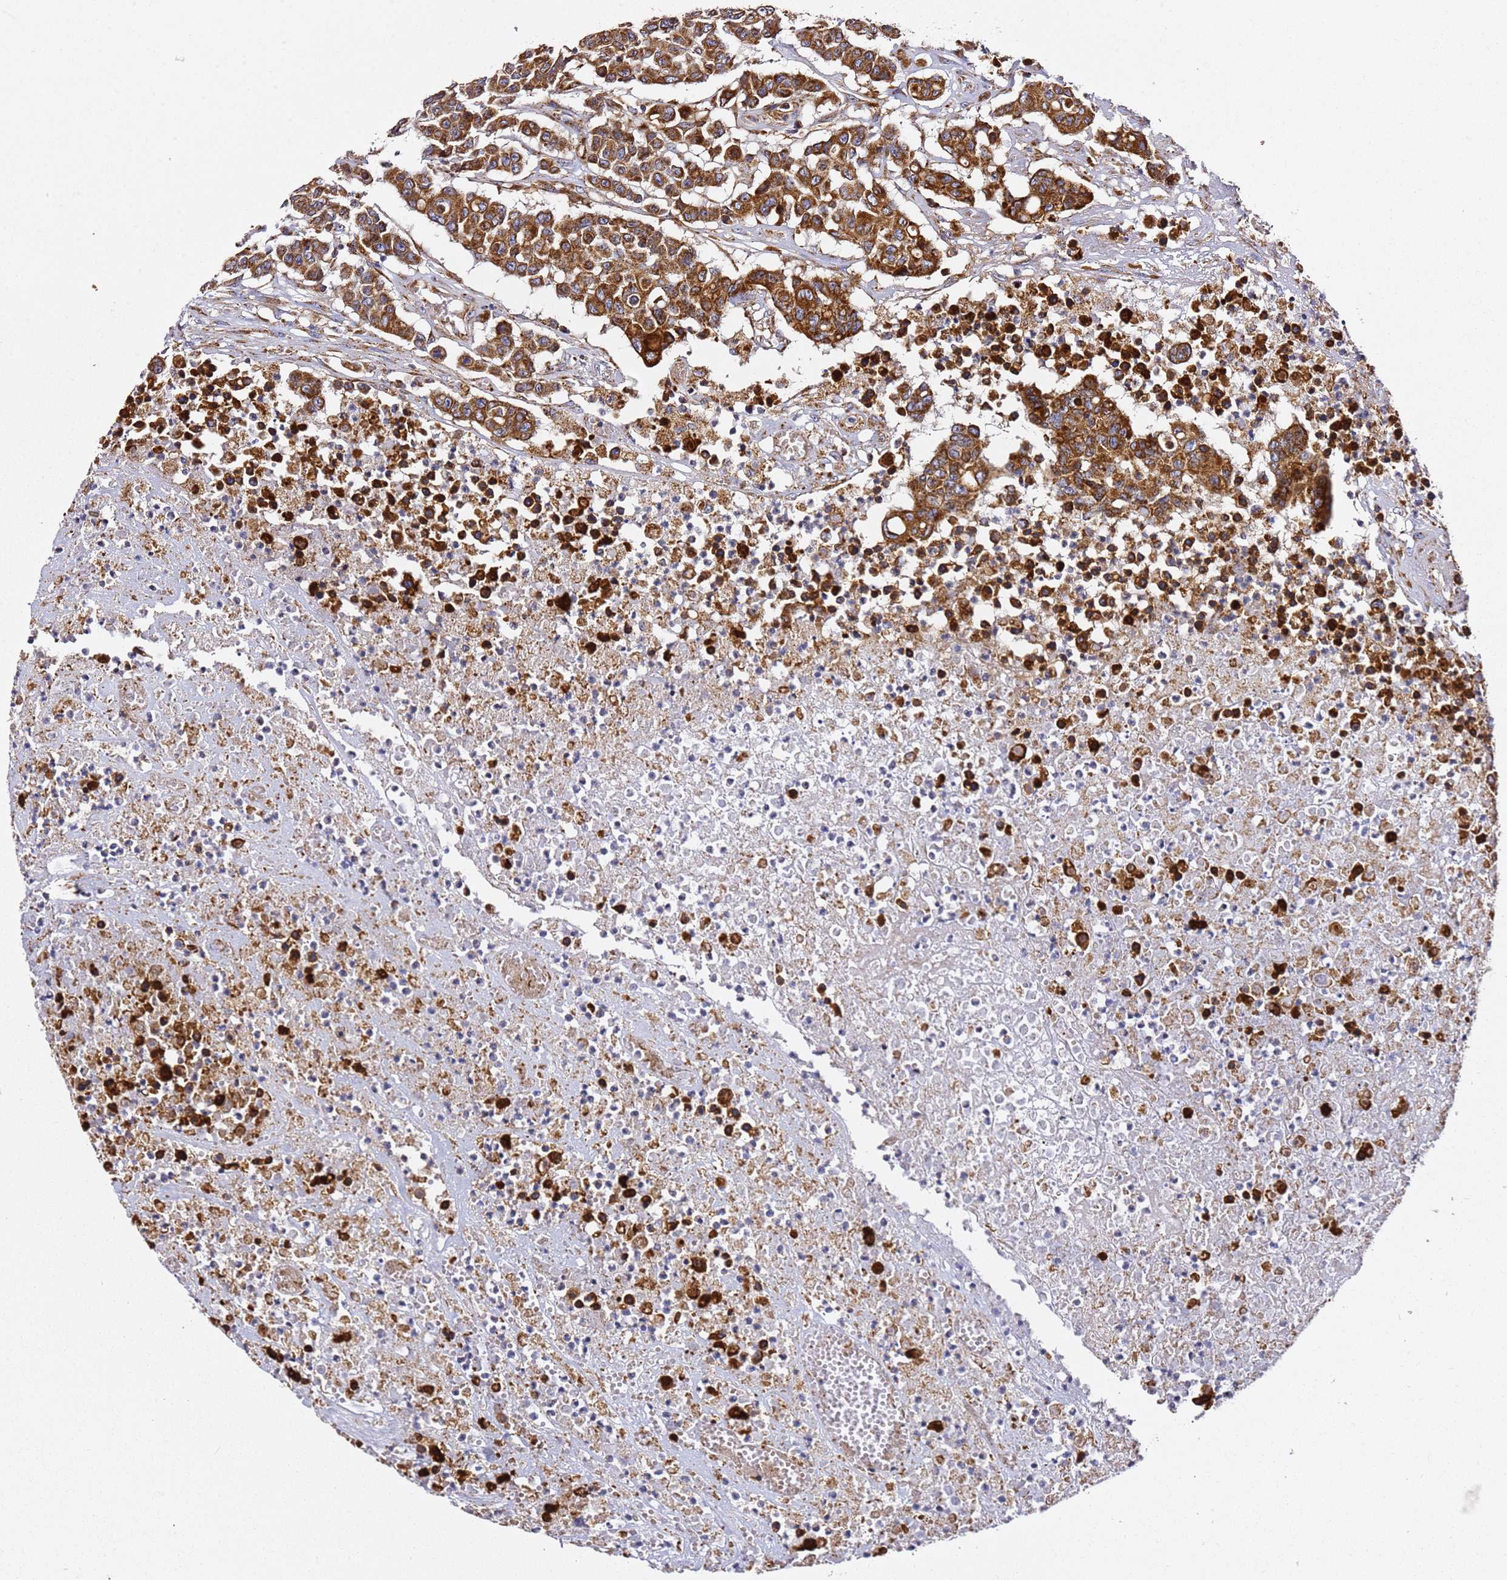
{"staining": {"intensity": "strong", "quantity": ">75%", "location": "cytoplasmic/membranous"}, "tissue": "colorectal cancer", "cell_type": "Tumor cells", "image_type": "cancer", "snomed": [{"axis": "morphology", "description": "Adenocarcinoma, NOS"}, {"axis": "topography", "description": "Colon"}], "caption": "Approximately >75% of tumor cells in human adenocarcinoma (colorectal) show strong cytoplasmic/membranous protein positivity as visualized by brown immunohistochemical staining.", "gene": "NDUFA3", "patient": {"sex": "male", "age": 51}}